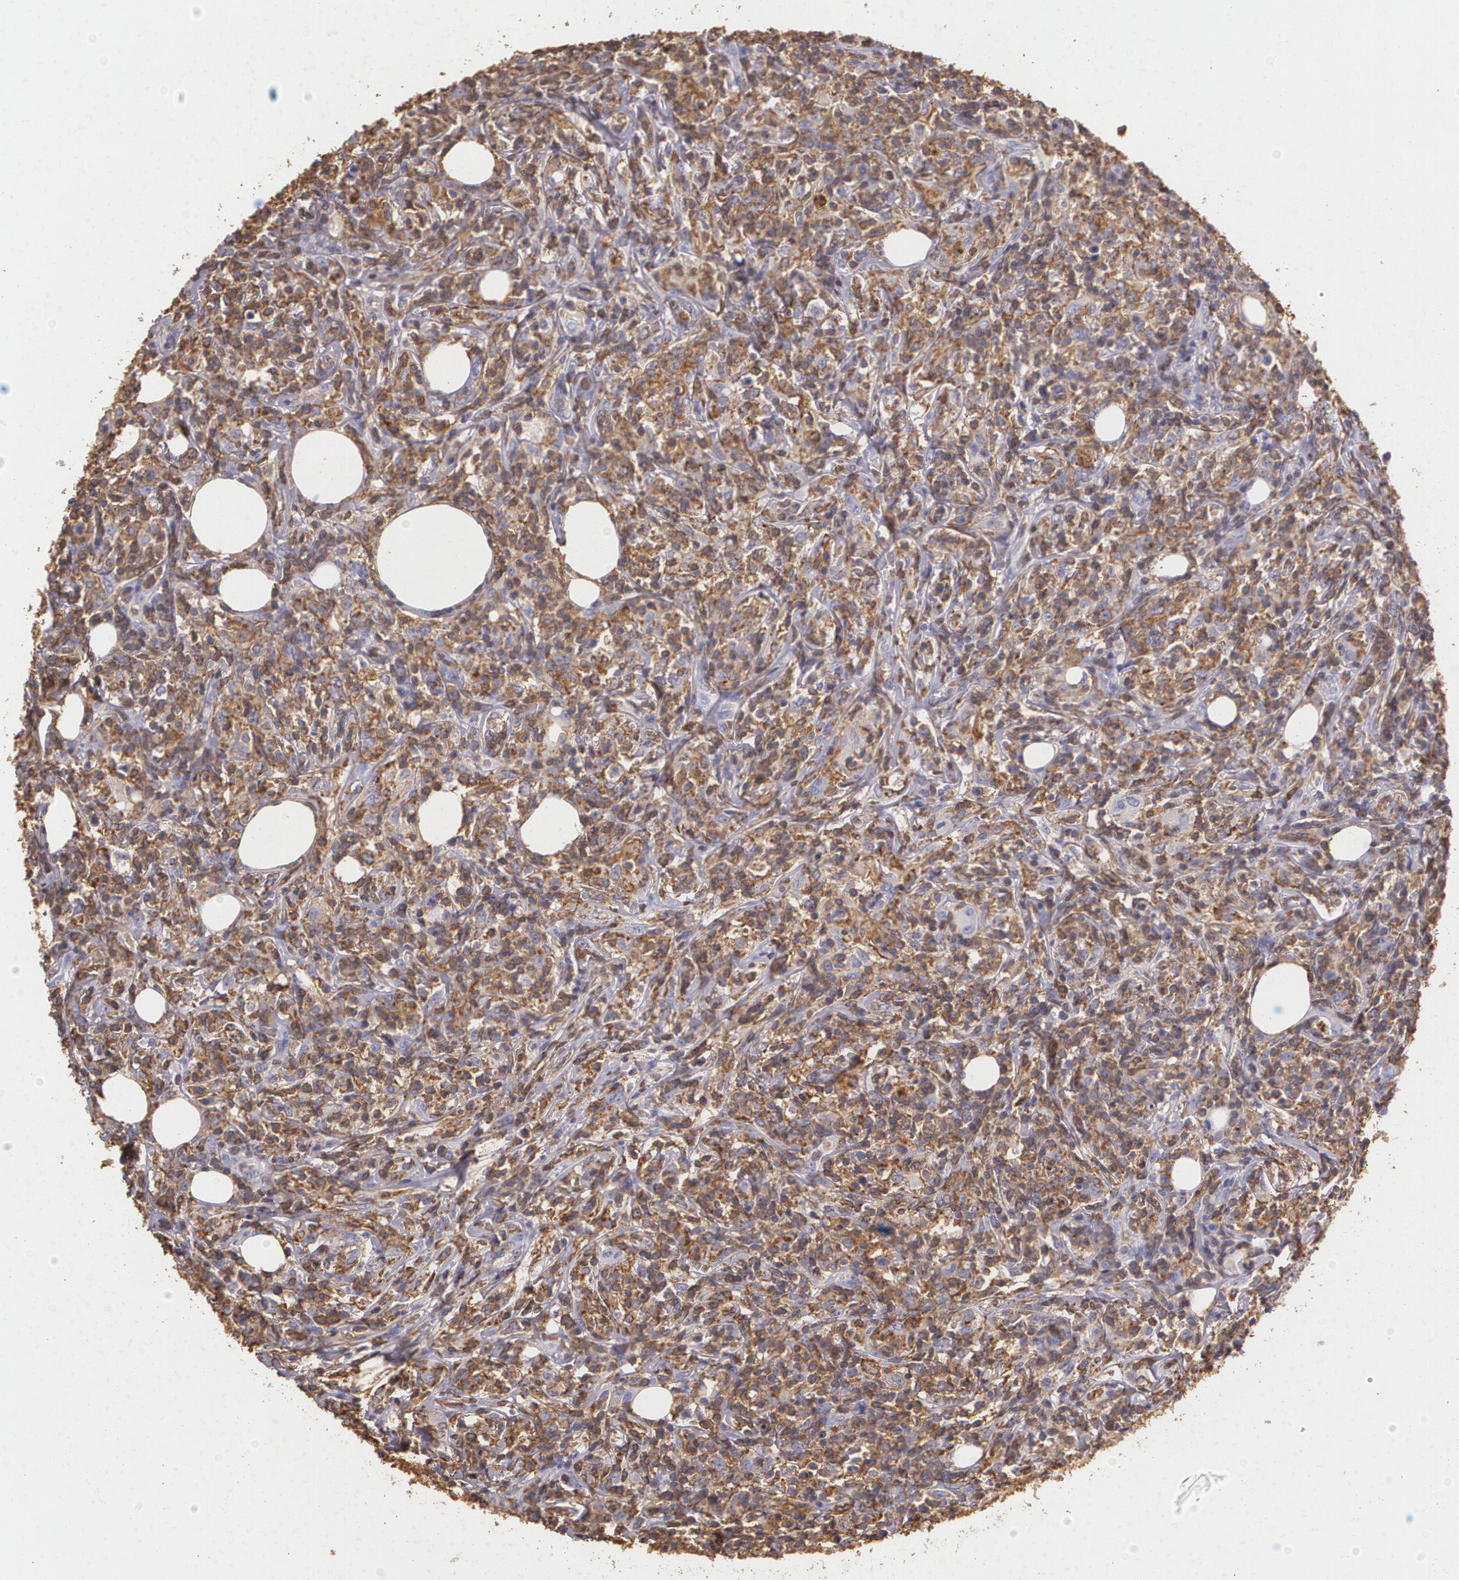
{"staining": {"intensity": "moderate", "quantity": ">75%", "location": "cytoplasmic/membranous"}, "tissue": "lymphoma", "cell_type": "Tumor cells", "image_type": "cancer", "snomed": [{"axis": "morphology", "description": "Malignant lymphoma, non-Hodgkin's type, High grade"}, {"axis": "topography", "description": "Lymph node"}], "caption": "The photomicrograph reveals a brown stain indicating the presence of a protein in the cytoplasmic/membranous of tumor cells in malignant lymphoma, non-Hodgkin's type (high-grade).", "gene": "TGFBR1", "patient": {"sex": "female", "age": 84}}